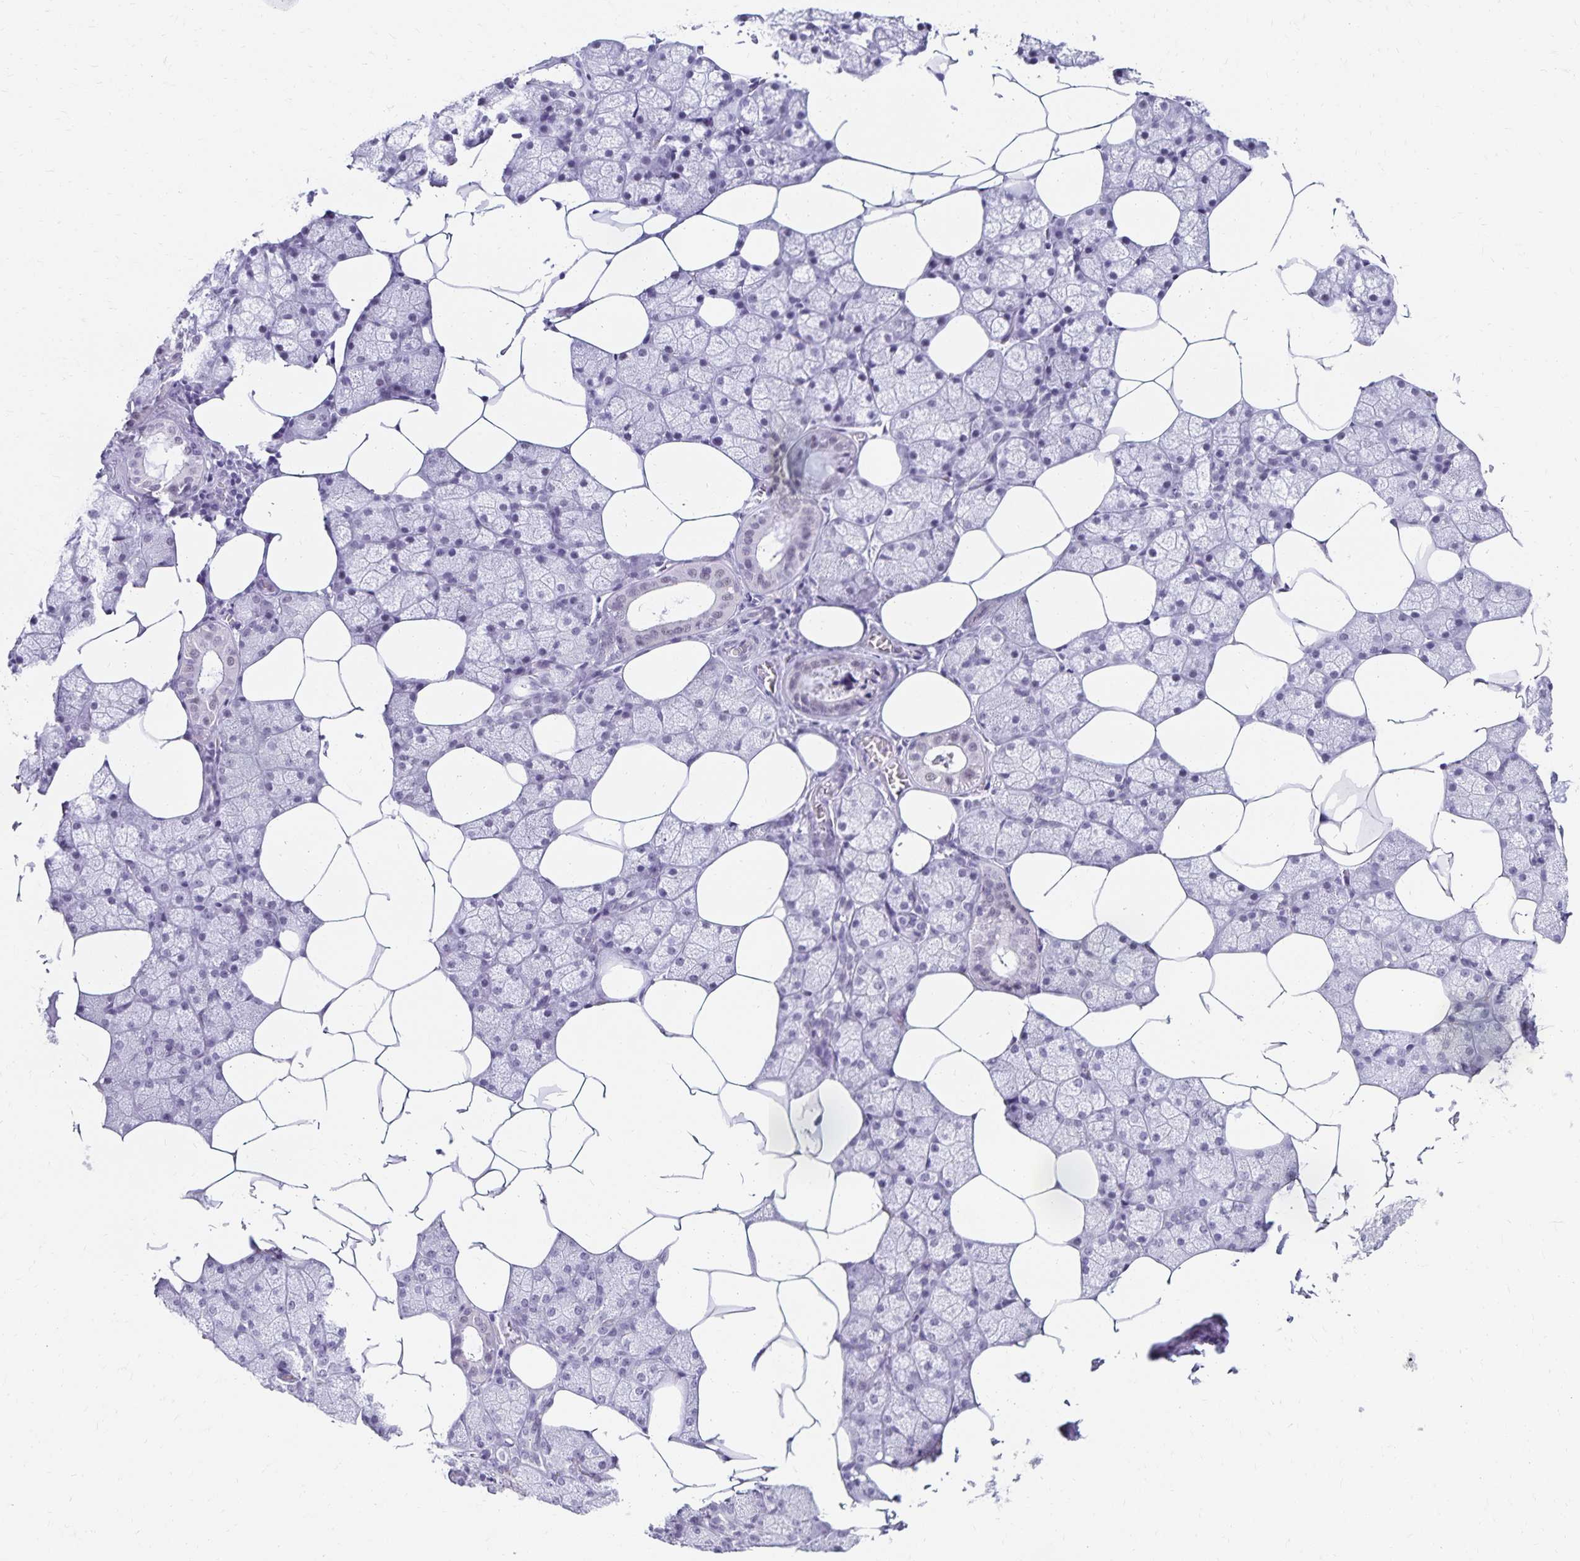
{"staining": {"intensity": "negative", "quantity": "none", "location": "none"}, "tissue": "salivary gland", "cell_type": "Glandular cells", "image_type": "normal", "snomed": [{"axis": "morphology", "description": "Normal tissue, NOS"}, {"axis": "topography", "description": "Salivary gland"}], "caption": "Protein analysis of normal salivary gland displays no significant expression in glandular cells.", "gene": "C20orf85", "patient": {"sex": "female", "age": 43}}